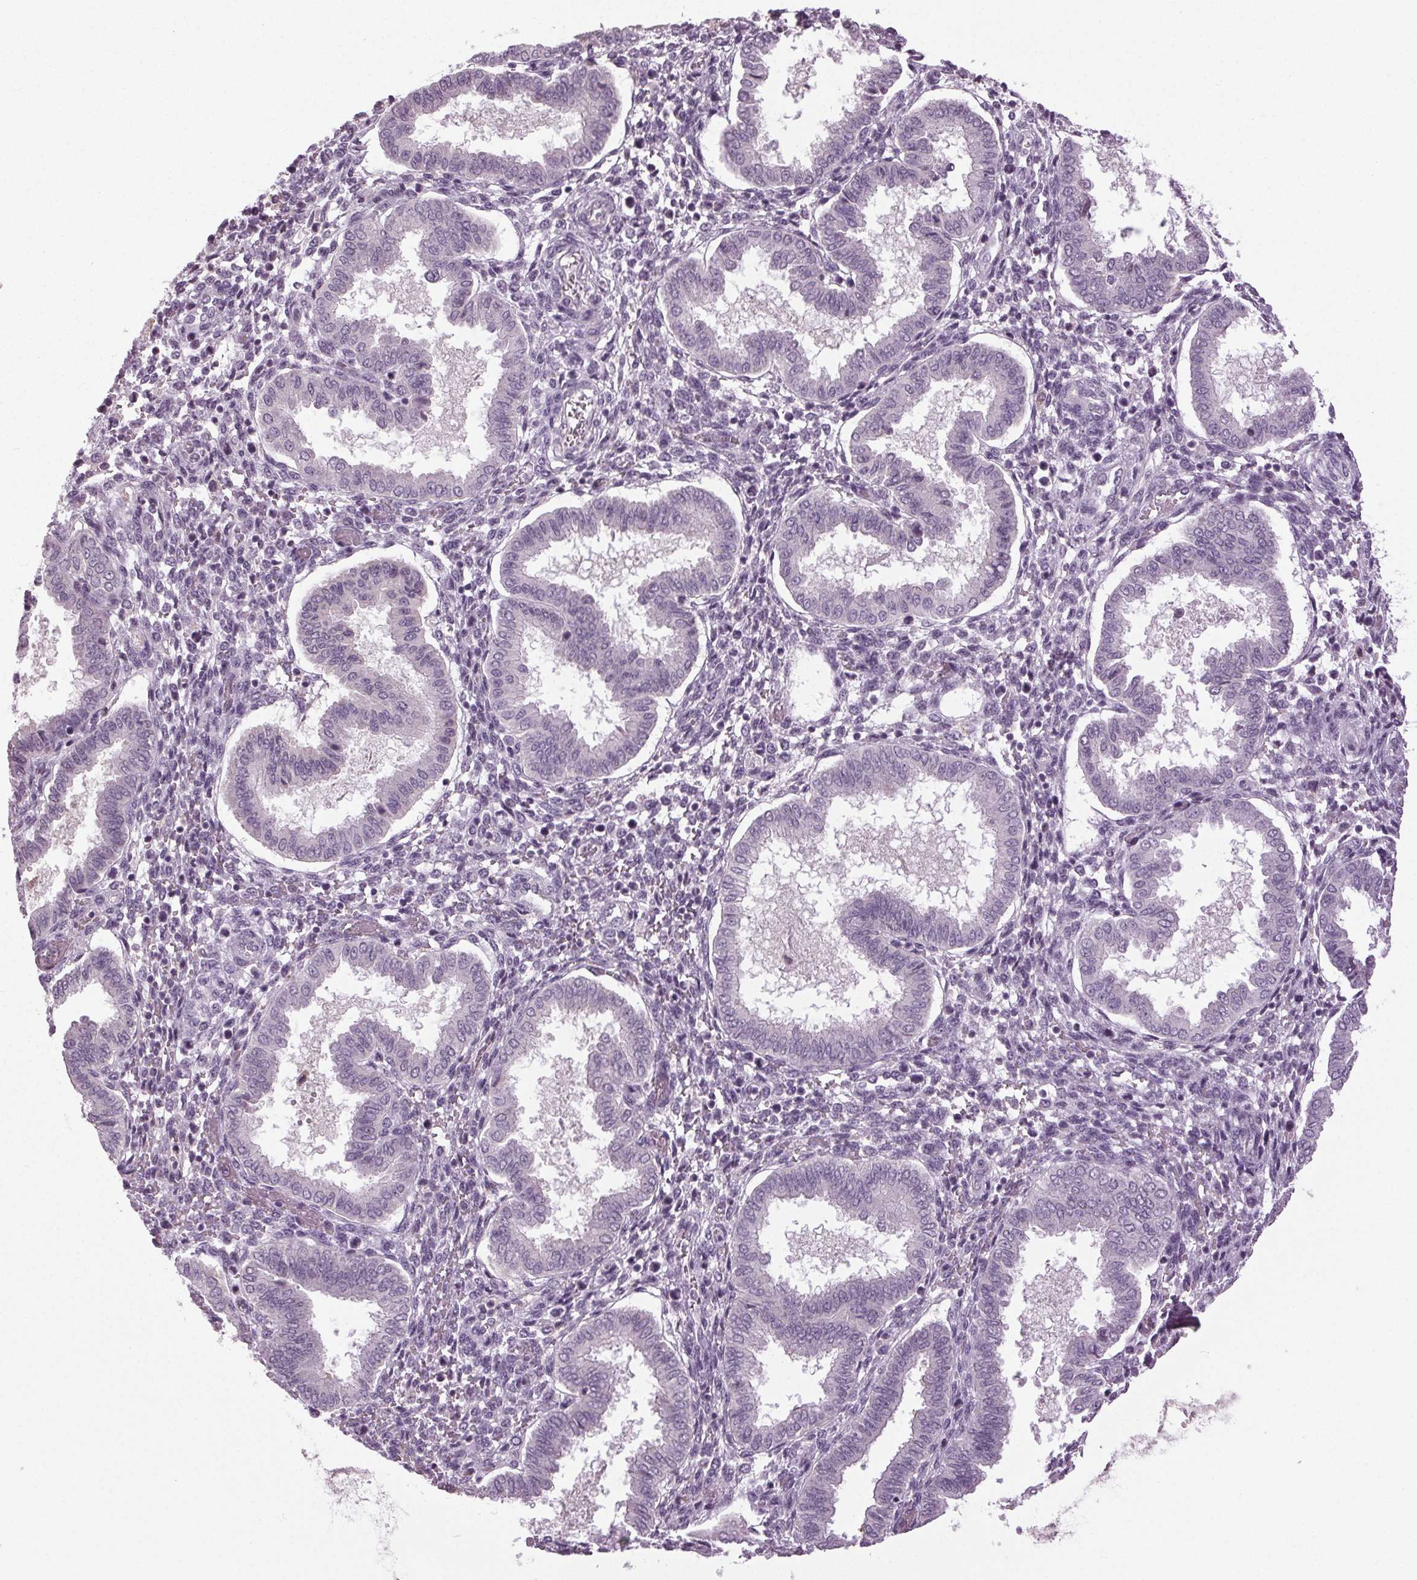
{"staining": {"intensity": "negative", "quantity": "none", "location": "none"}, "tissue": "endometrium", "cell_type": "Cells in endometrial stroma", "image_type": "normal", "snomed": [{"axis": "morphology", "description": "Normal tissue, NOS"}, {"axis": "topography", "description": "Endometrium"}], "caption": "DAB immunohistochemical staining of benign endometrium demonstrates no significant staining in cells in endometrial stroma. The staining is performed using DAB brown chromogen with nuclei counter-stained in using hematoxylin.", "gene": "DNAH12", "patient": {"sex": "female", "age": 24}}